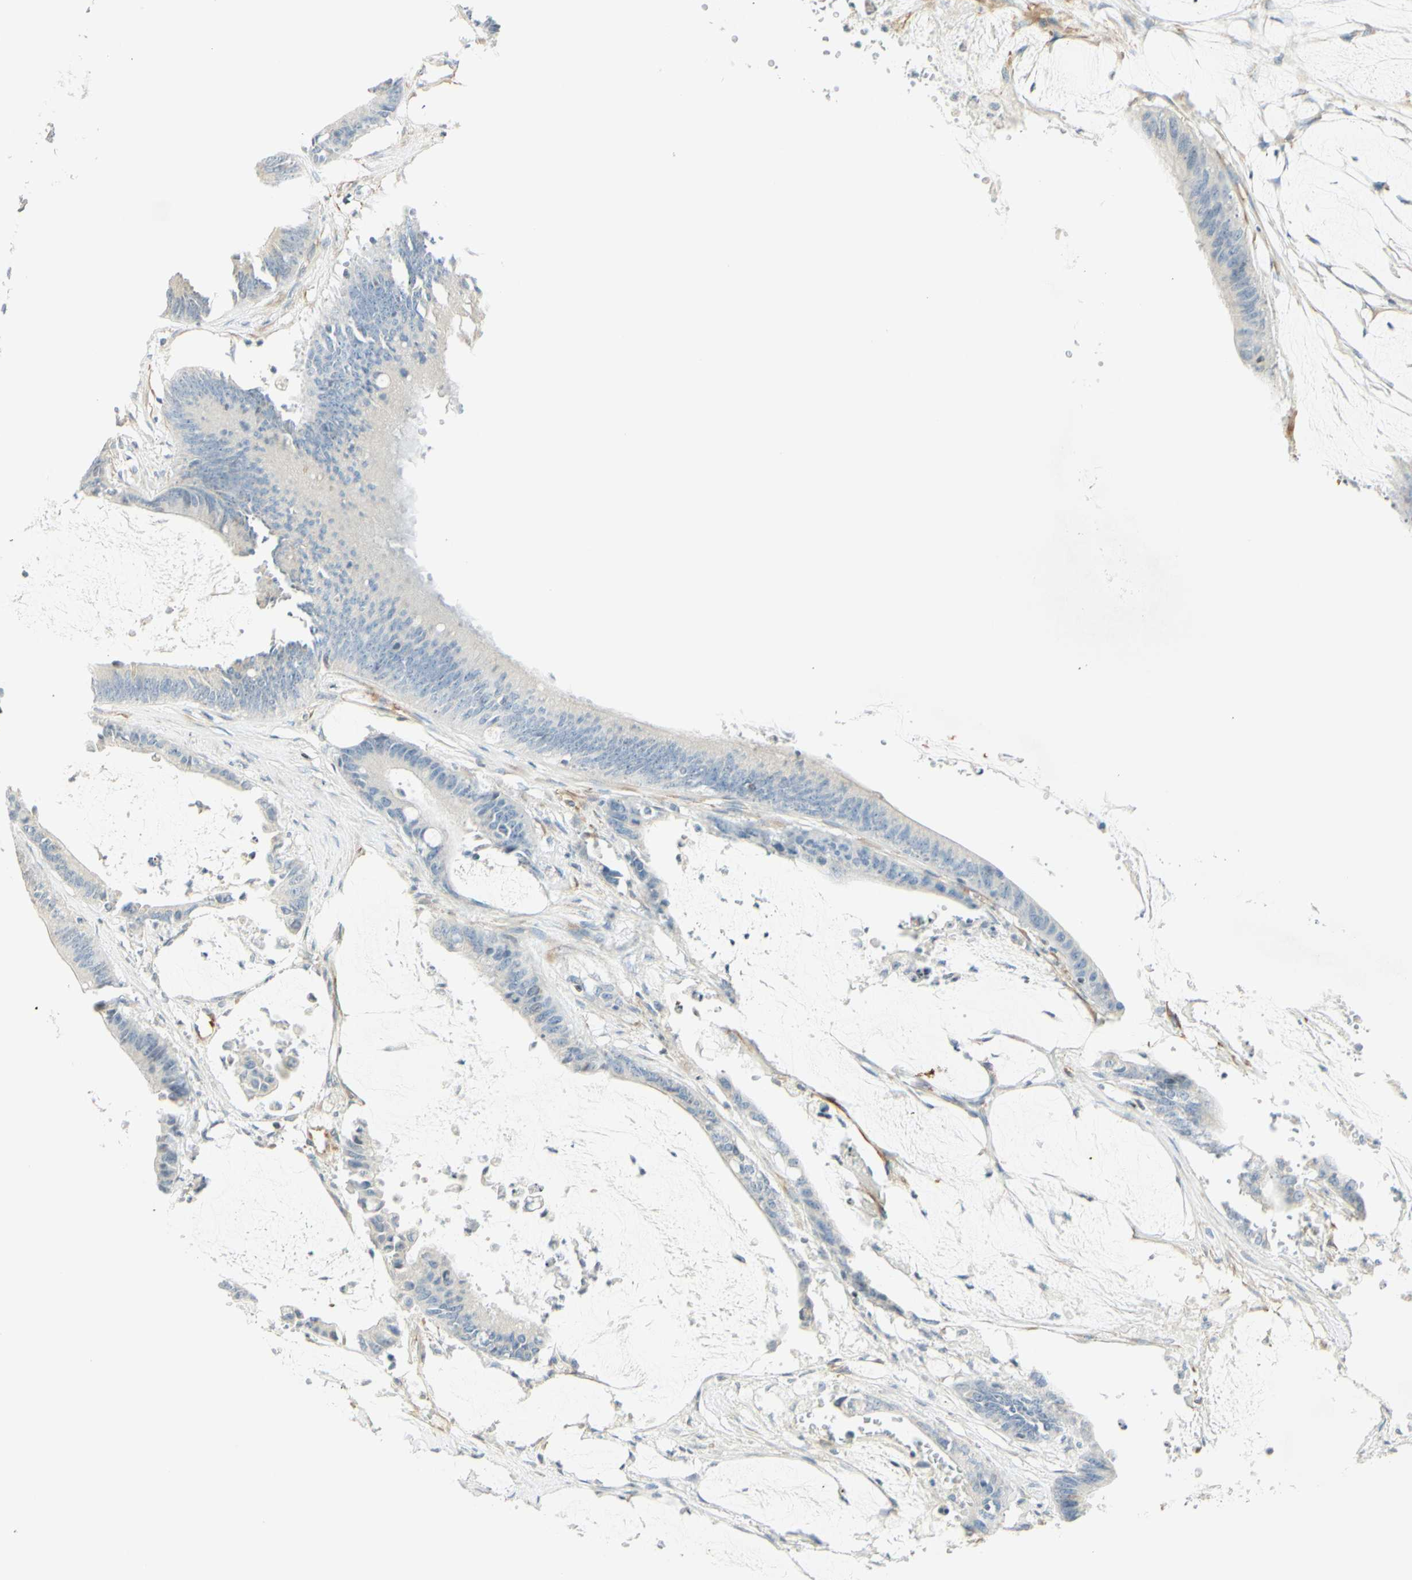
{"staining": {"intensity": "negative", "quantity": "none", "location": "none"}, "tissue": "colorectal cancer", "cell_type": "Tumor cells", "image_type": "cancer", "snomed": [{"axis": "morphology", "description": "Adenocarcinoma, NOS"}, {"axis": "topography", "description": "Rectum"}], "caption": "This is a micrograph of immunohistochemistry (IHC) staining of colorectal cancer (adenocarcinoma), which shows no positivity in tumor cells.", "gene": "MAP1B", "patient": {"sex": "female", "age": 66}}